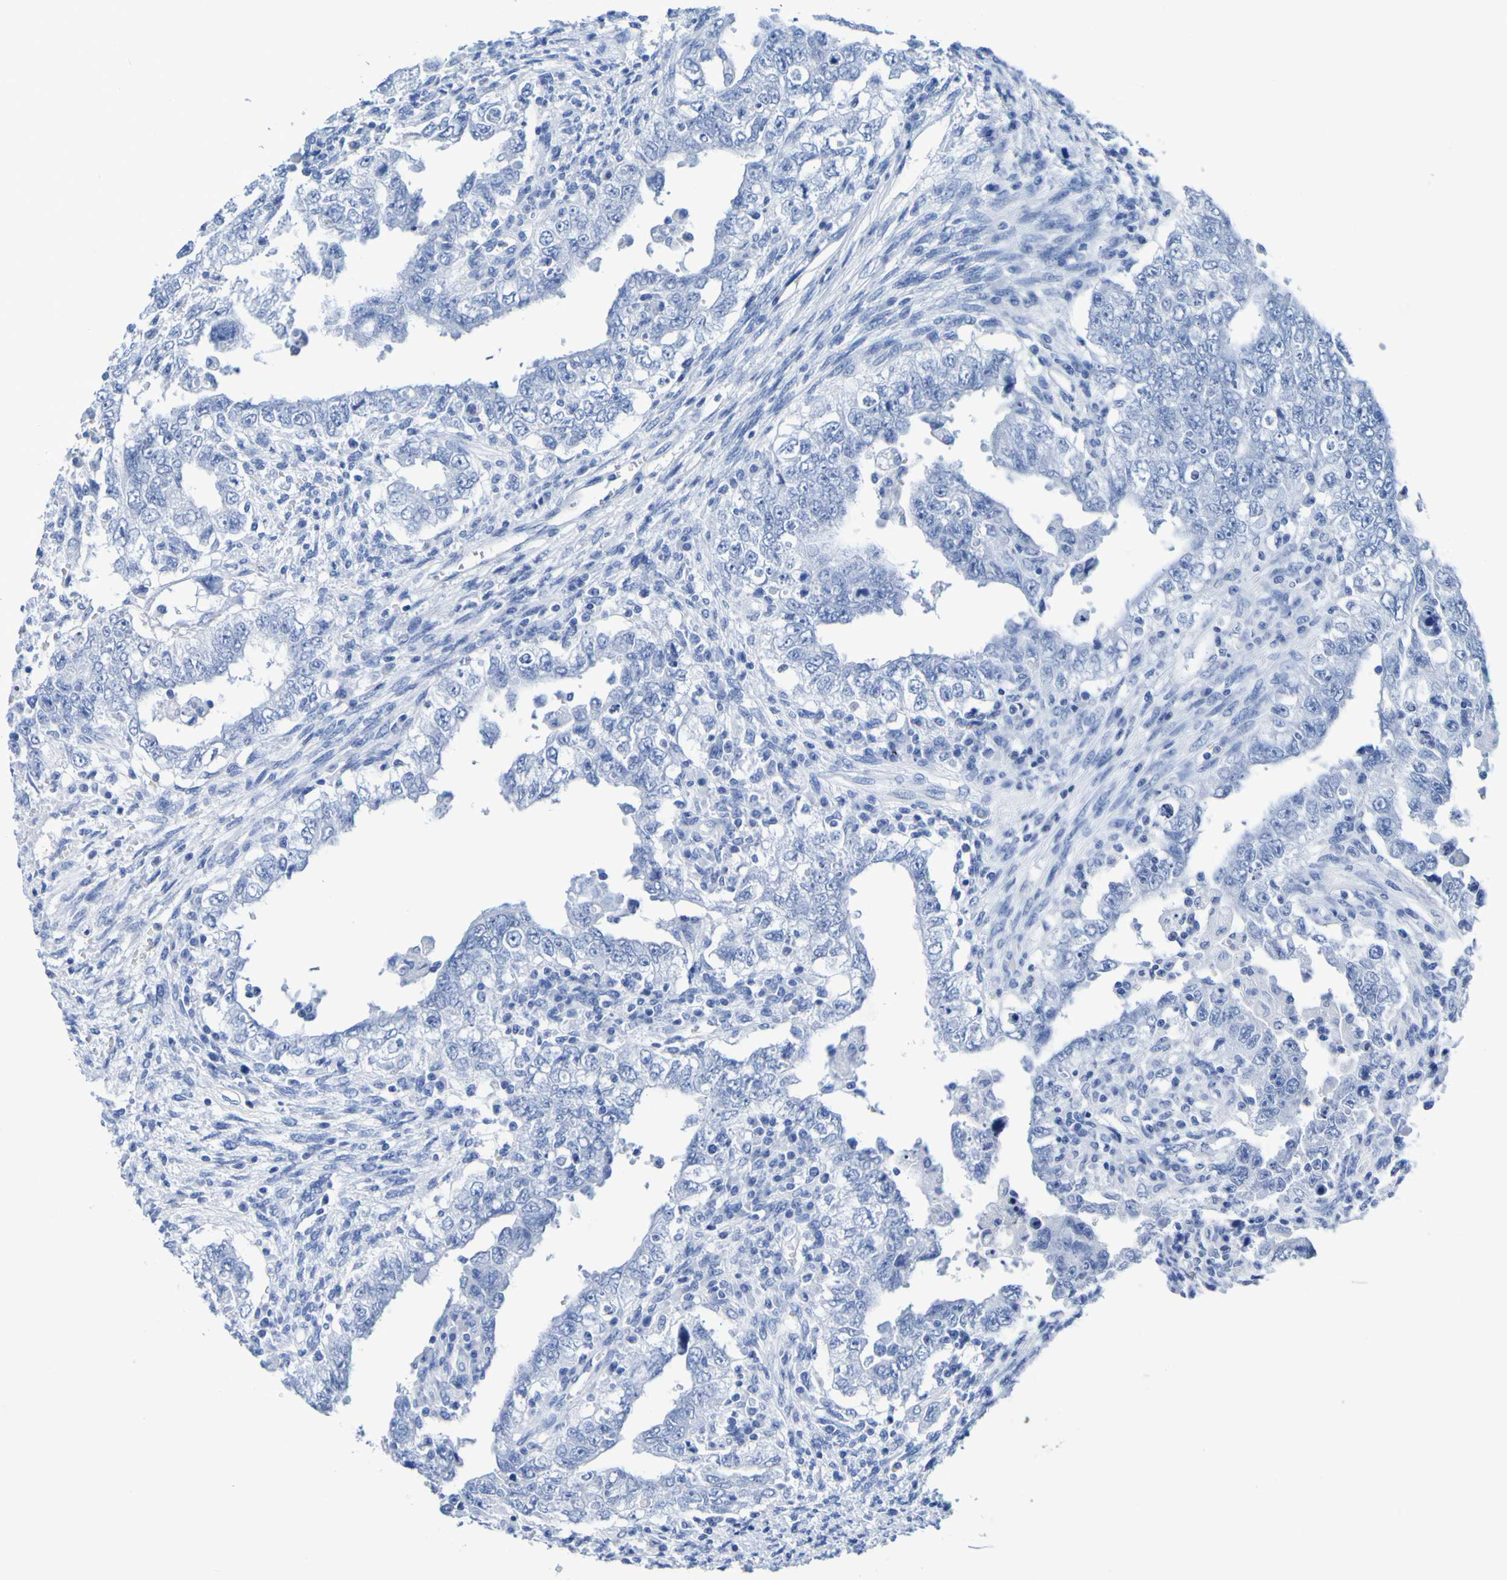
{"staining": {"intensity": "negative", "quantity": "none", "location": "none"}, "tissue": "testis cancer", "cell_type": "Tumor cells", "image_type": "cancer", "snomed": [{"axis": "morphology", "description": "Carcinoma, Embryonal, NOS"}, {"axis": "topography", "description": "Testis"}], "caption": "This image is of testis cancer (embryonal carcinoma) stained with IHC to label a protein in brown with the nuclei are counter-stained blue. There is no expression in tumor cells. (DAB (3,3'-diaminobenzidine) immunohistochemistry with hematoxylin counter stain).", "gene": "DPEP1", "patient": {"sex": "male", "age": 26}}